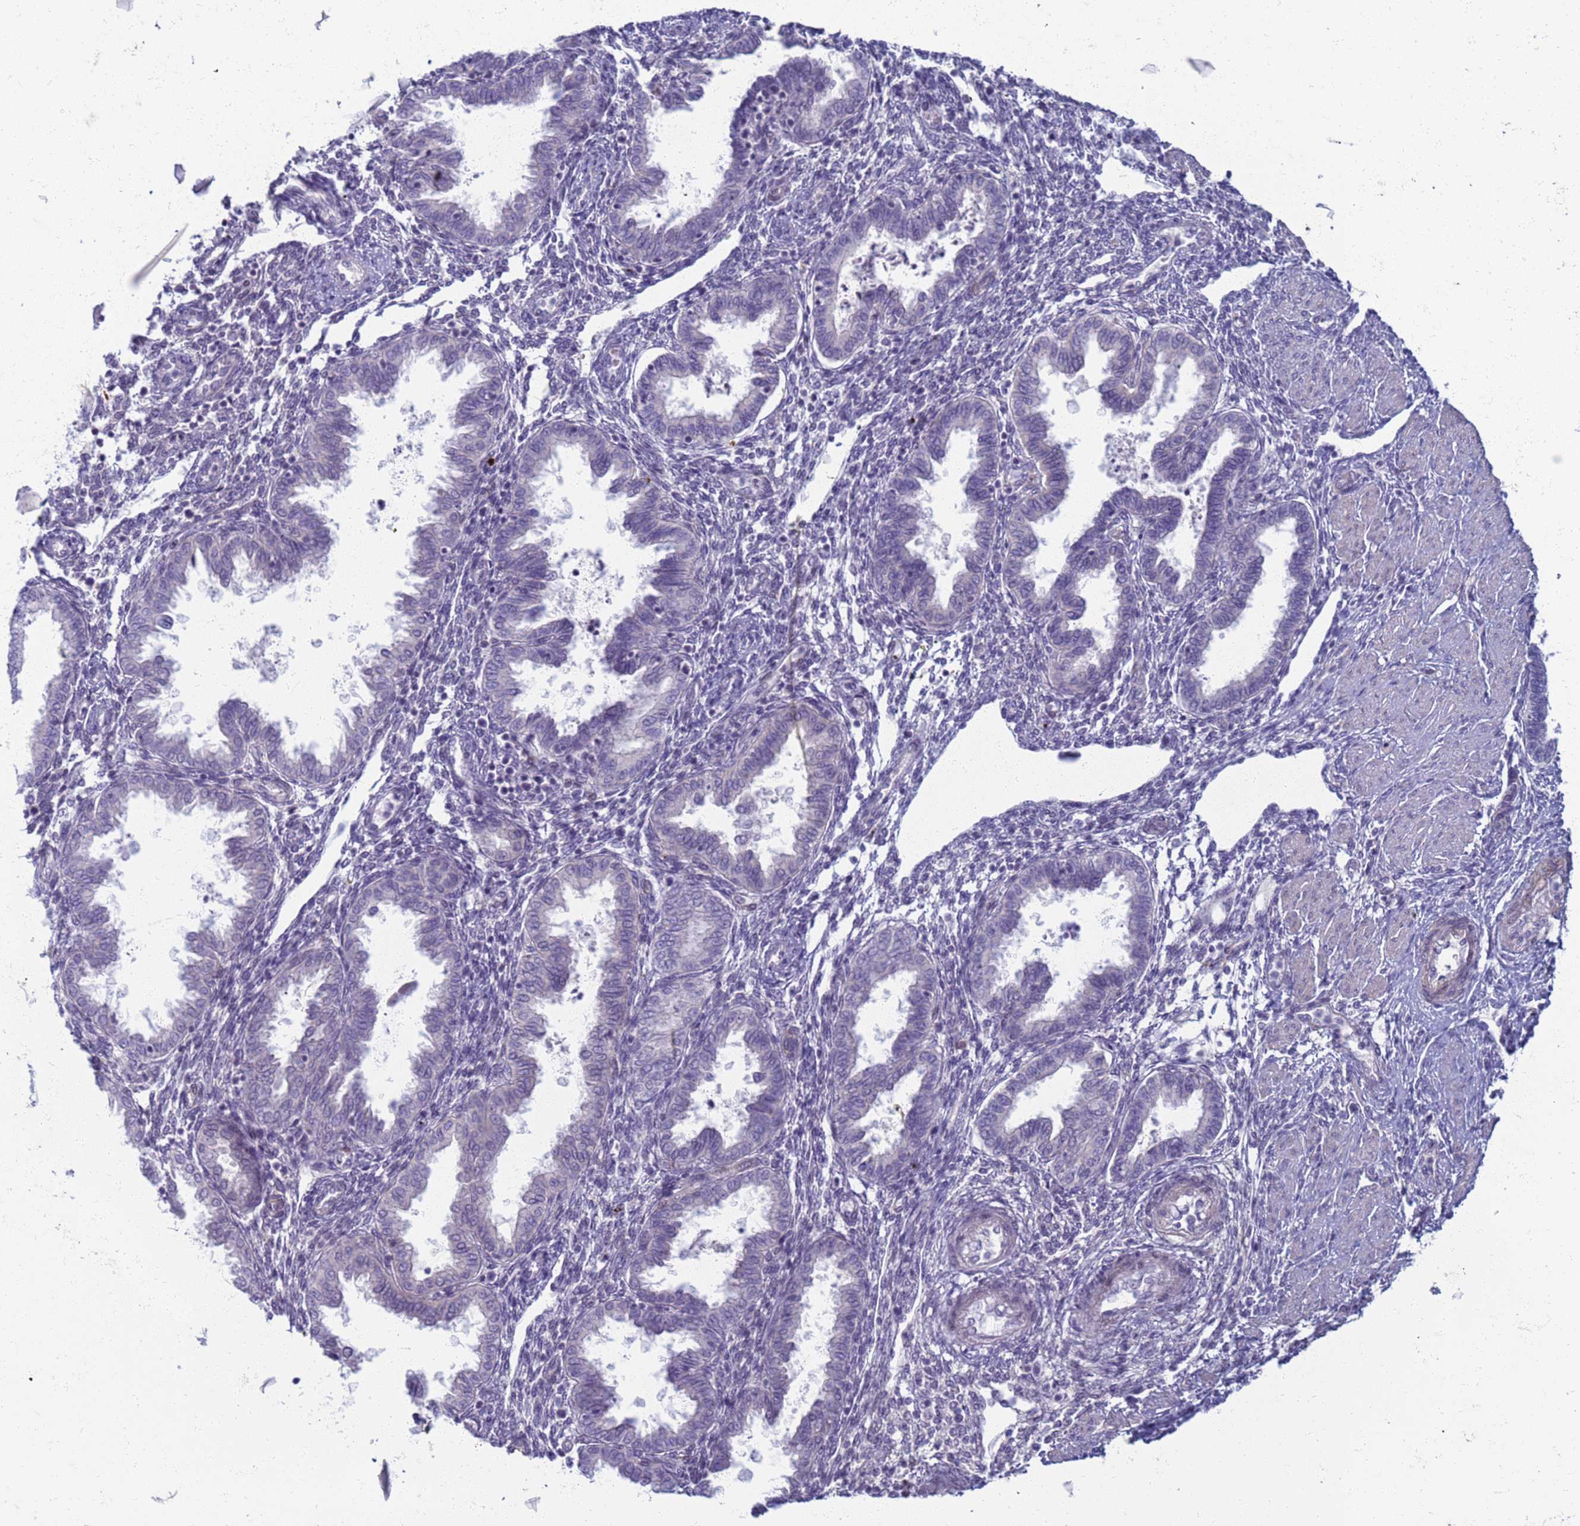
{"staining": {"intensity": "negative", "quantity": "none", "location": "none"}, "tissue": "endometrium", "cell_type": "Cells in endometrial stroma", "image_type": "normal", "snomed": [{"axis": "morphology", "description": "Normal tissue, NOS"}, {"axis": "topography", "description": "Endometrium"}], "caption": "This is a micrograph of immunohistochemistry (IHC) staining of normal endometrium, which shows no expression in cells in endometrial stroma. The staining is performed using DAB (3,3'-diaminobenzidine) brown chromogen with nuclei counter-stained in using hematoxylin.", "gene": "CLCA2", "patient": {"sex": "female", "age": 33}}